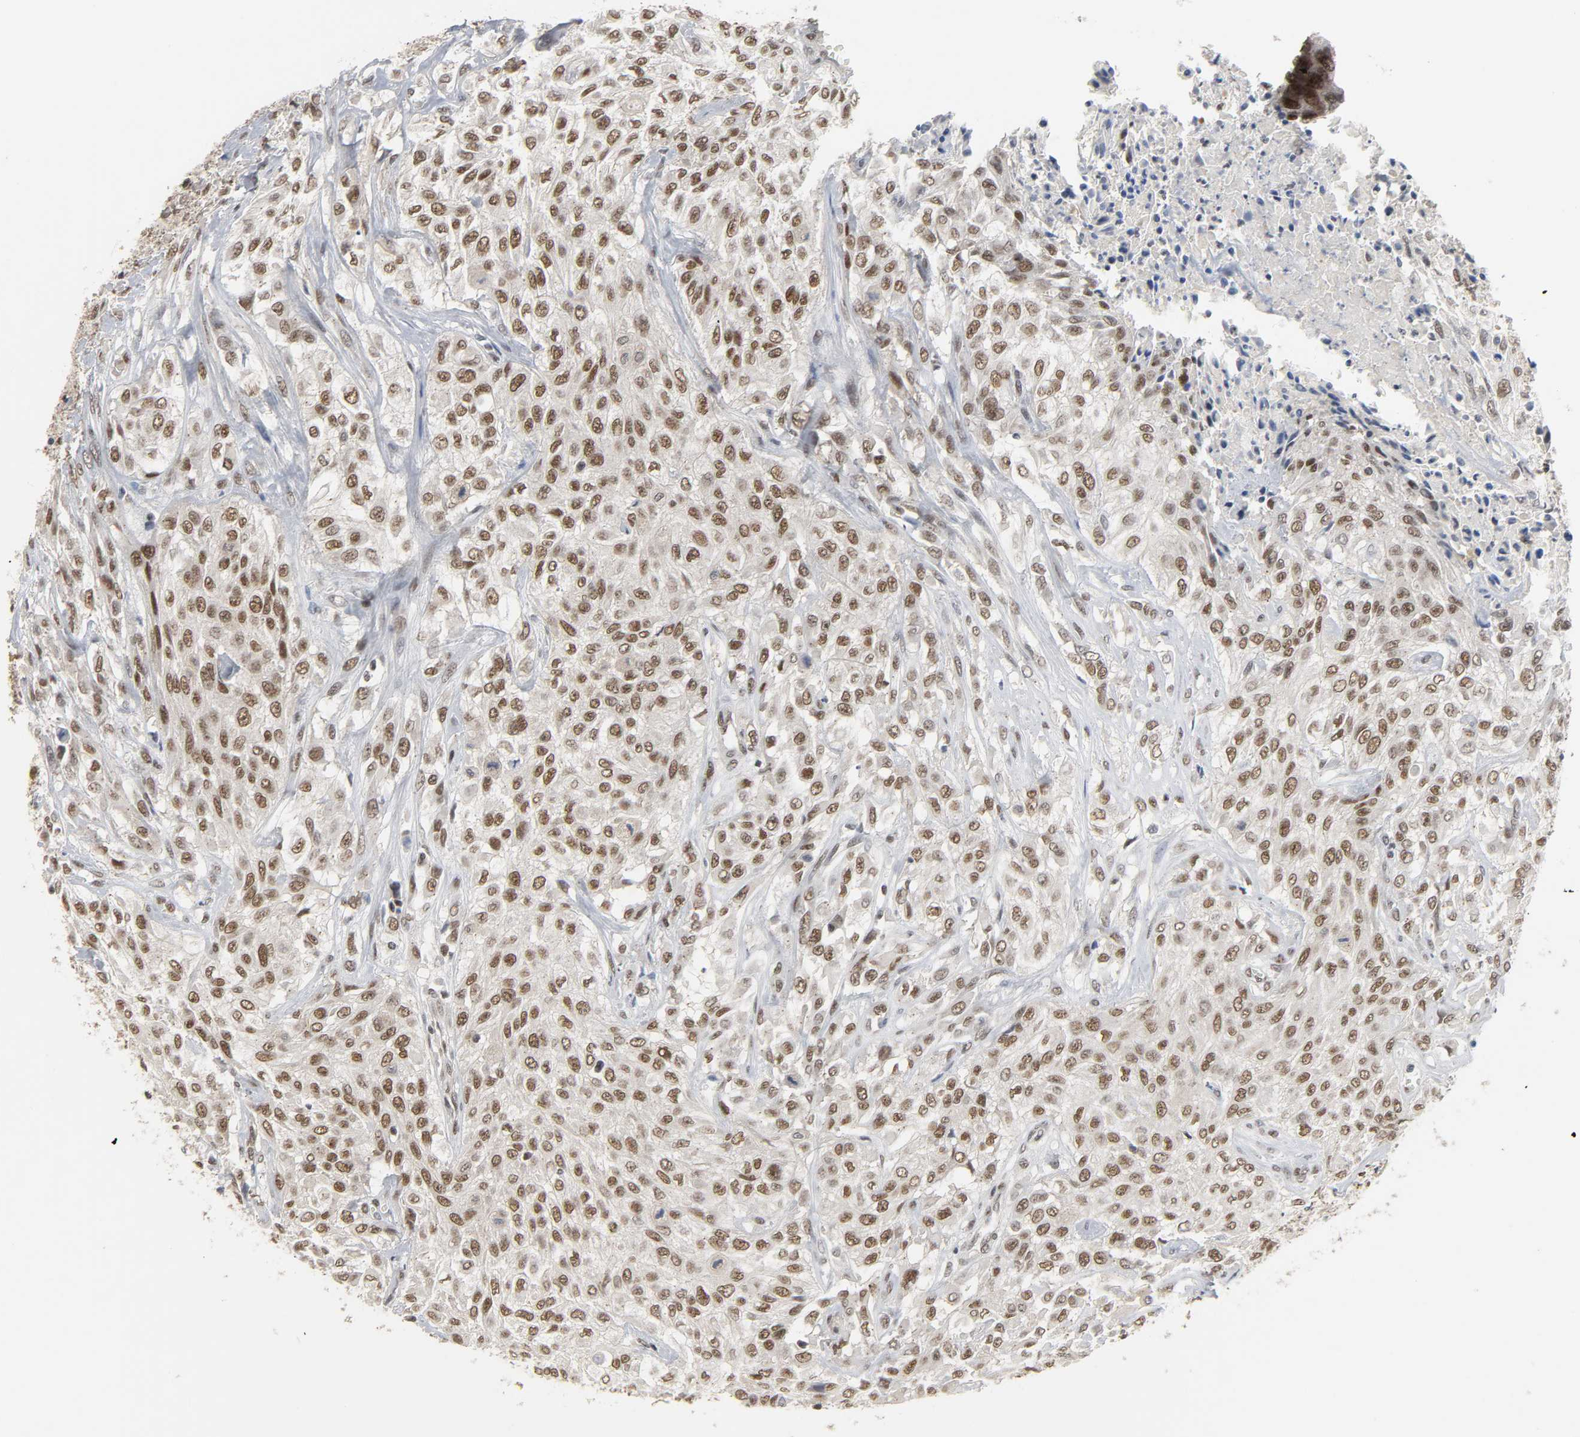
{"staining": {"intensity": "moderate", "quantity": ">75%", "location": "nuclear"}, "tissue": "urothelial cancer", "cell_type": "Tumor cells", "image_type": "cancer", "snomed": [{"axis": "morphology", "description": "Urothelial carcinoma, High grade"}, {"axis": "topography", "description": "Urinary bladder"}], "caption": "The photomicrograph exhibits staining of urothelial cancer, revealing moderate nuclear protein staining (brown color) within tumor cells. The staining is performed using DAB (3,3'-diaminobenzidine) brown chromogen to label protein expression. The nuclei are counter-stained blue using hematoxylin.", "gene": "NCOA6", "patient": {"sex": "male", "age": 57}}